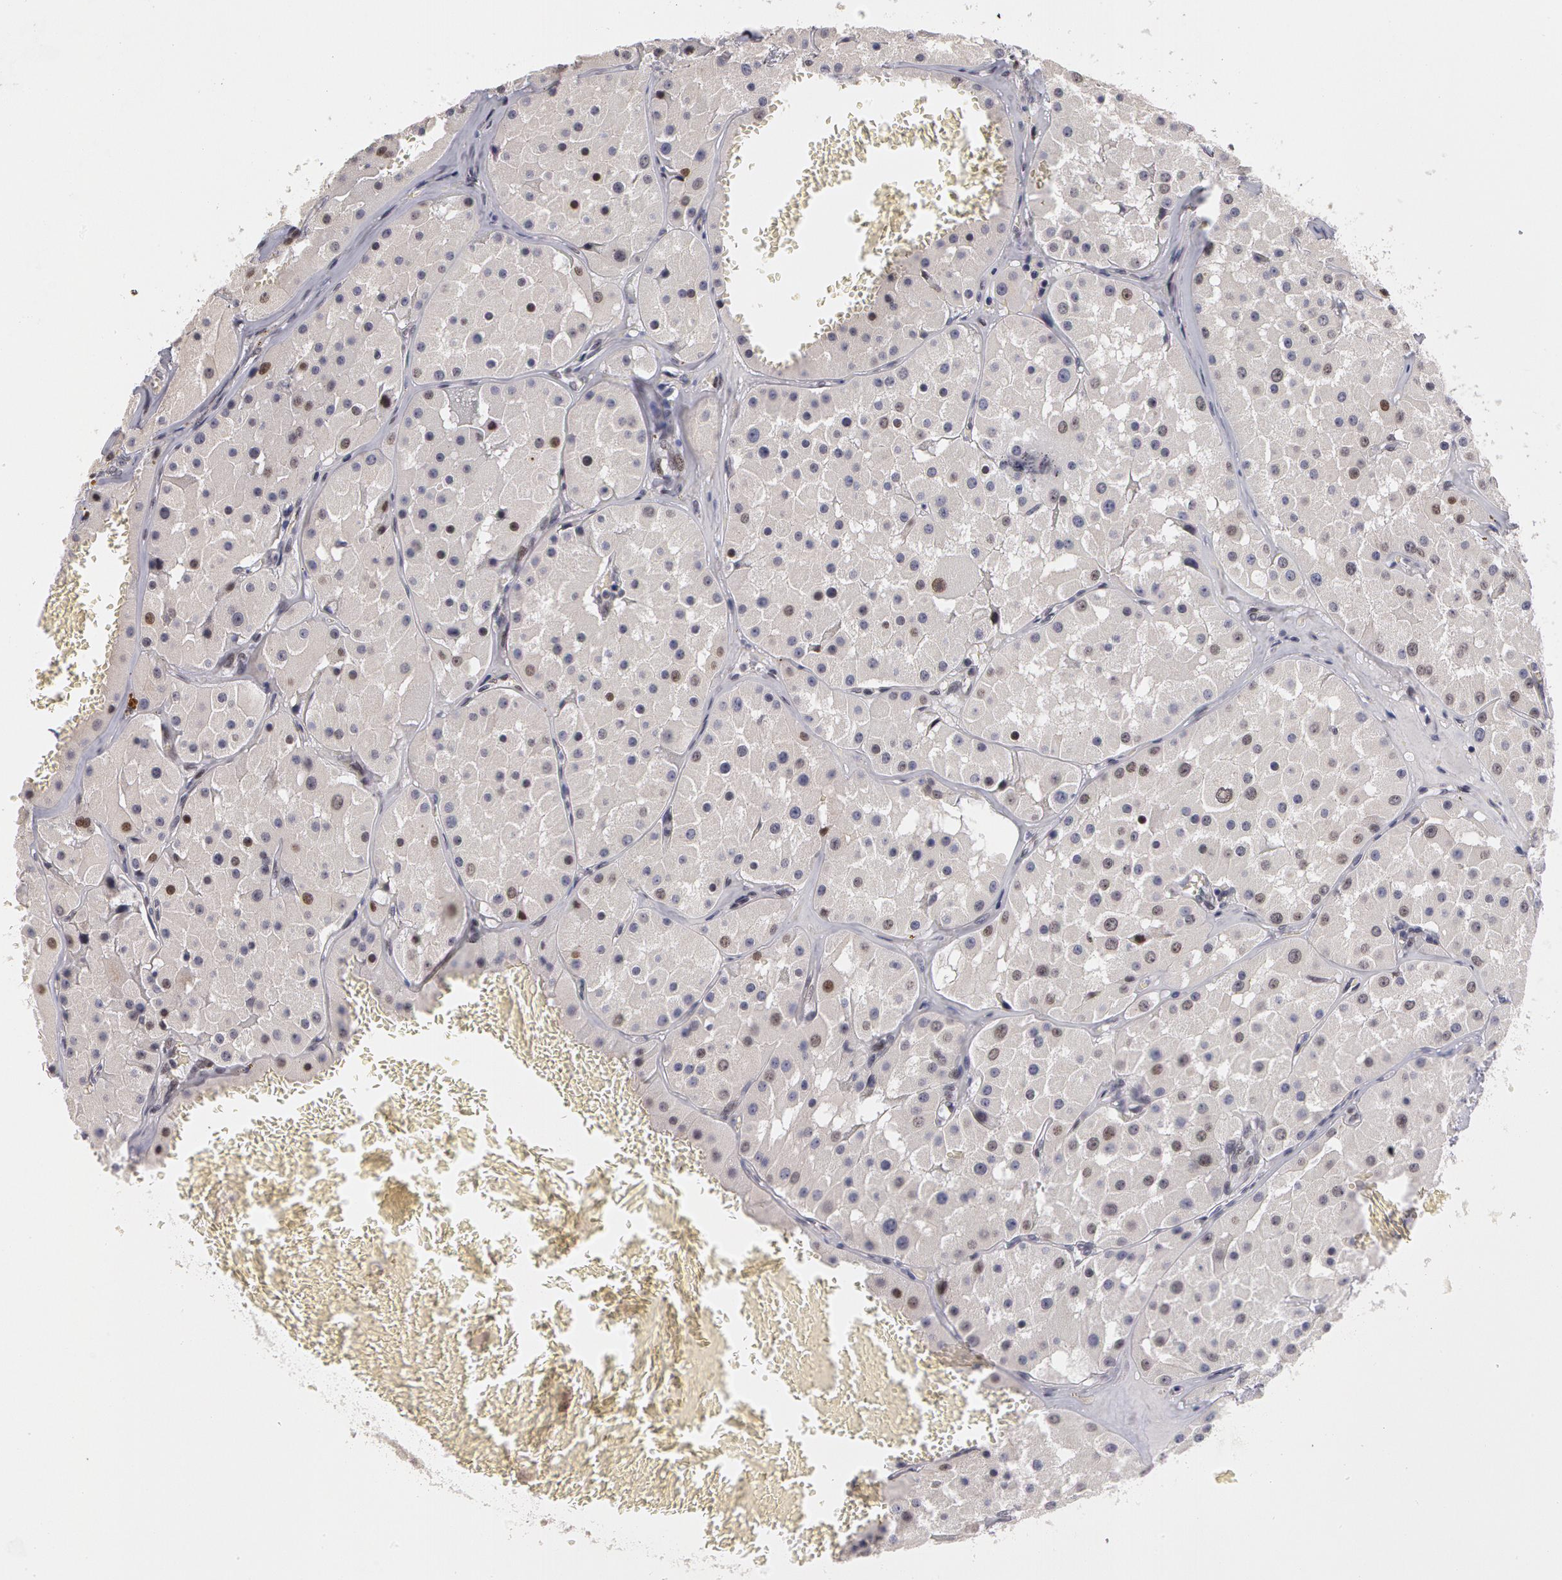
{"staining": {"intensity": "weak", "quantity": "<25%", "location": "nuclear"}, "tissue": "renal cancer", "cell_type": "Tumor cells", "image_type": "cancer", "snomed": [{"axis": "morphology", "description": "Adenocarcinoma, uncertain malignant potential"}, {"axis": "topography", "description": "Kidney"}], "caption": "This is an immunohistochemistry (IHC) micrograph of human renal cancer (adenocarcinoma,  uncertain malignant potential). There is no staining in tumor cells.", "gene": "PRICKLE1", "patient": {"sex": "male", "age": 63}}